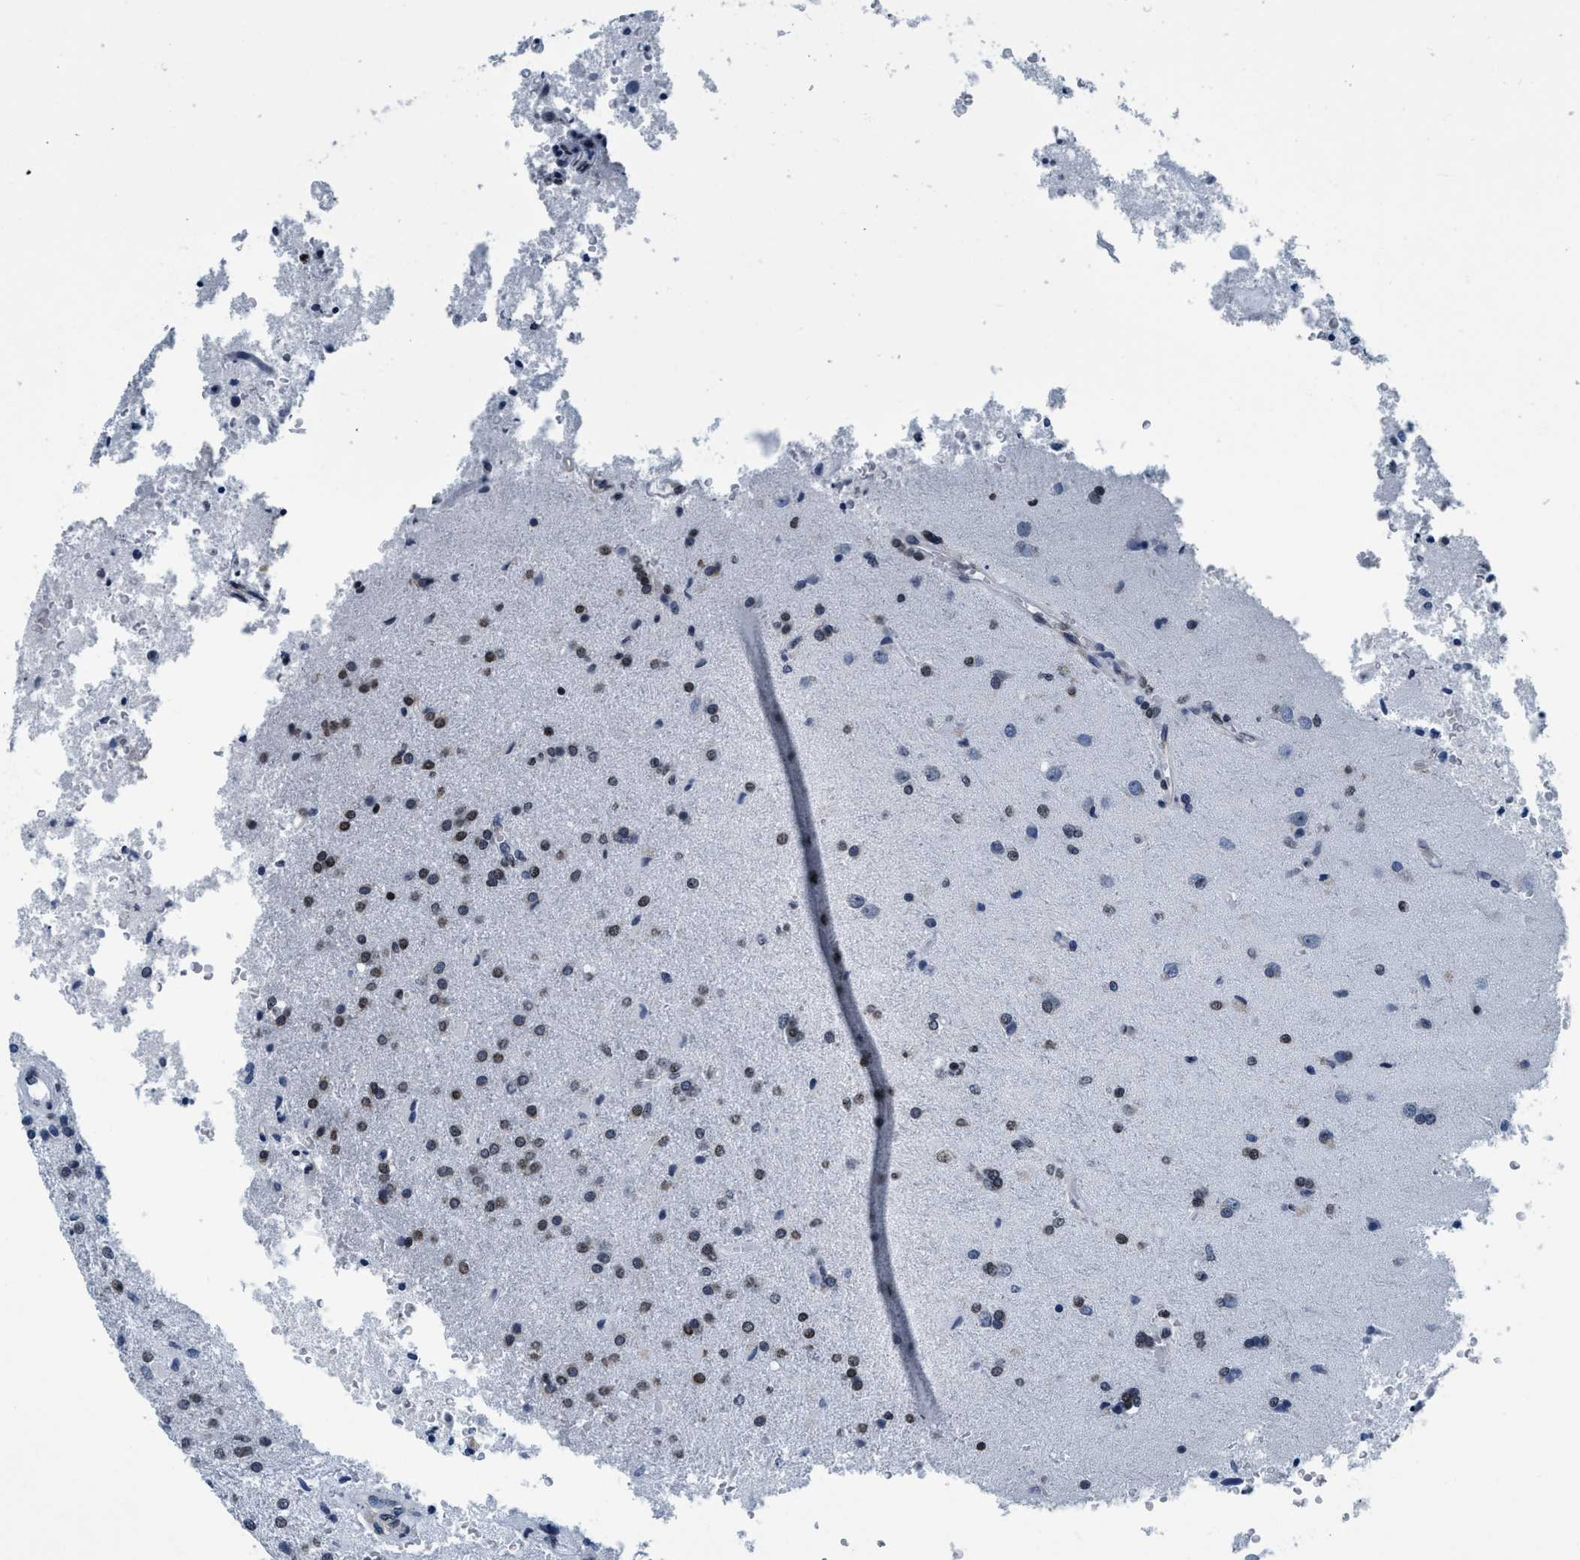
{"staining": {"intensity": "moderate", "quantity": "<25%", "location": "nuclear"}, "tissue": "glioma", "cell_type": "Tumor cells", "image_type": "cancer", "snomed": [{"axis": "morphology", "description": "Normal tissue, NOS"}, {"axis": "morphology", "description": "Glioma, malignant, High grade"}, {"axis": "topography", "description": "Cerebral cortex"}], "caption": "IHC of glioma displays low levels of moderate nuclear expression in about <25% of tumor cells. Nuclei are stained in blue.", "gene": "CCNE2", "patient": {"sex": "male", "age": 77}}